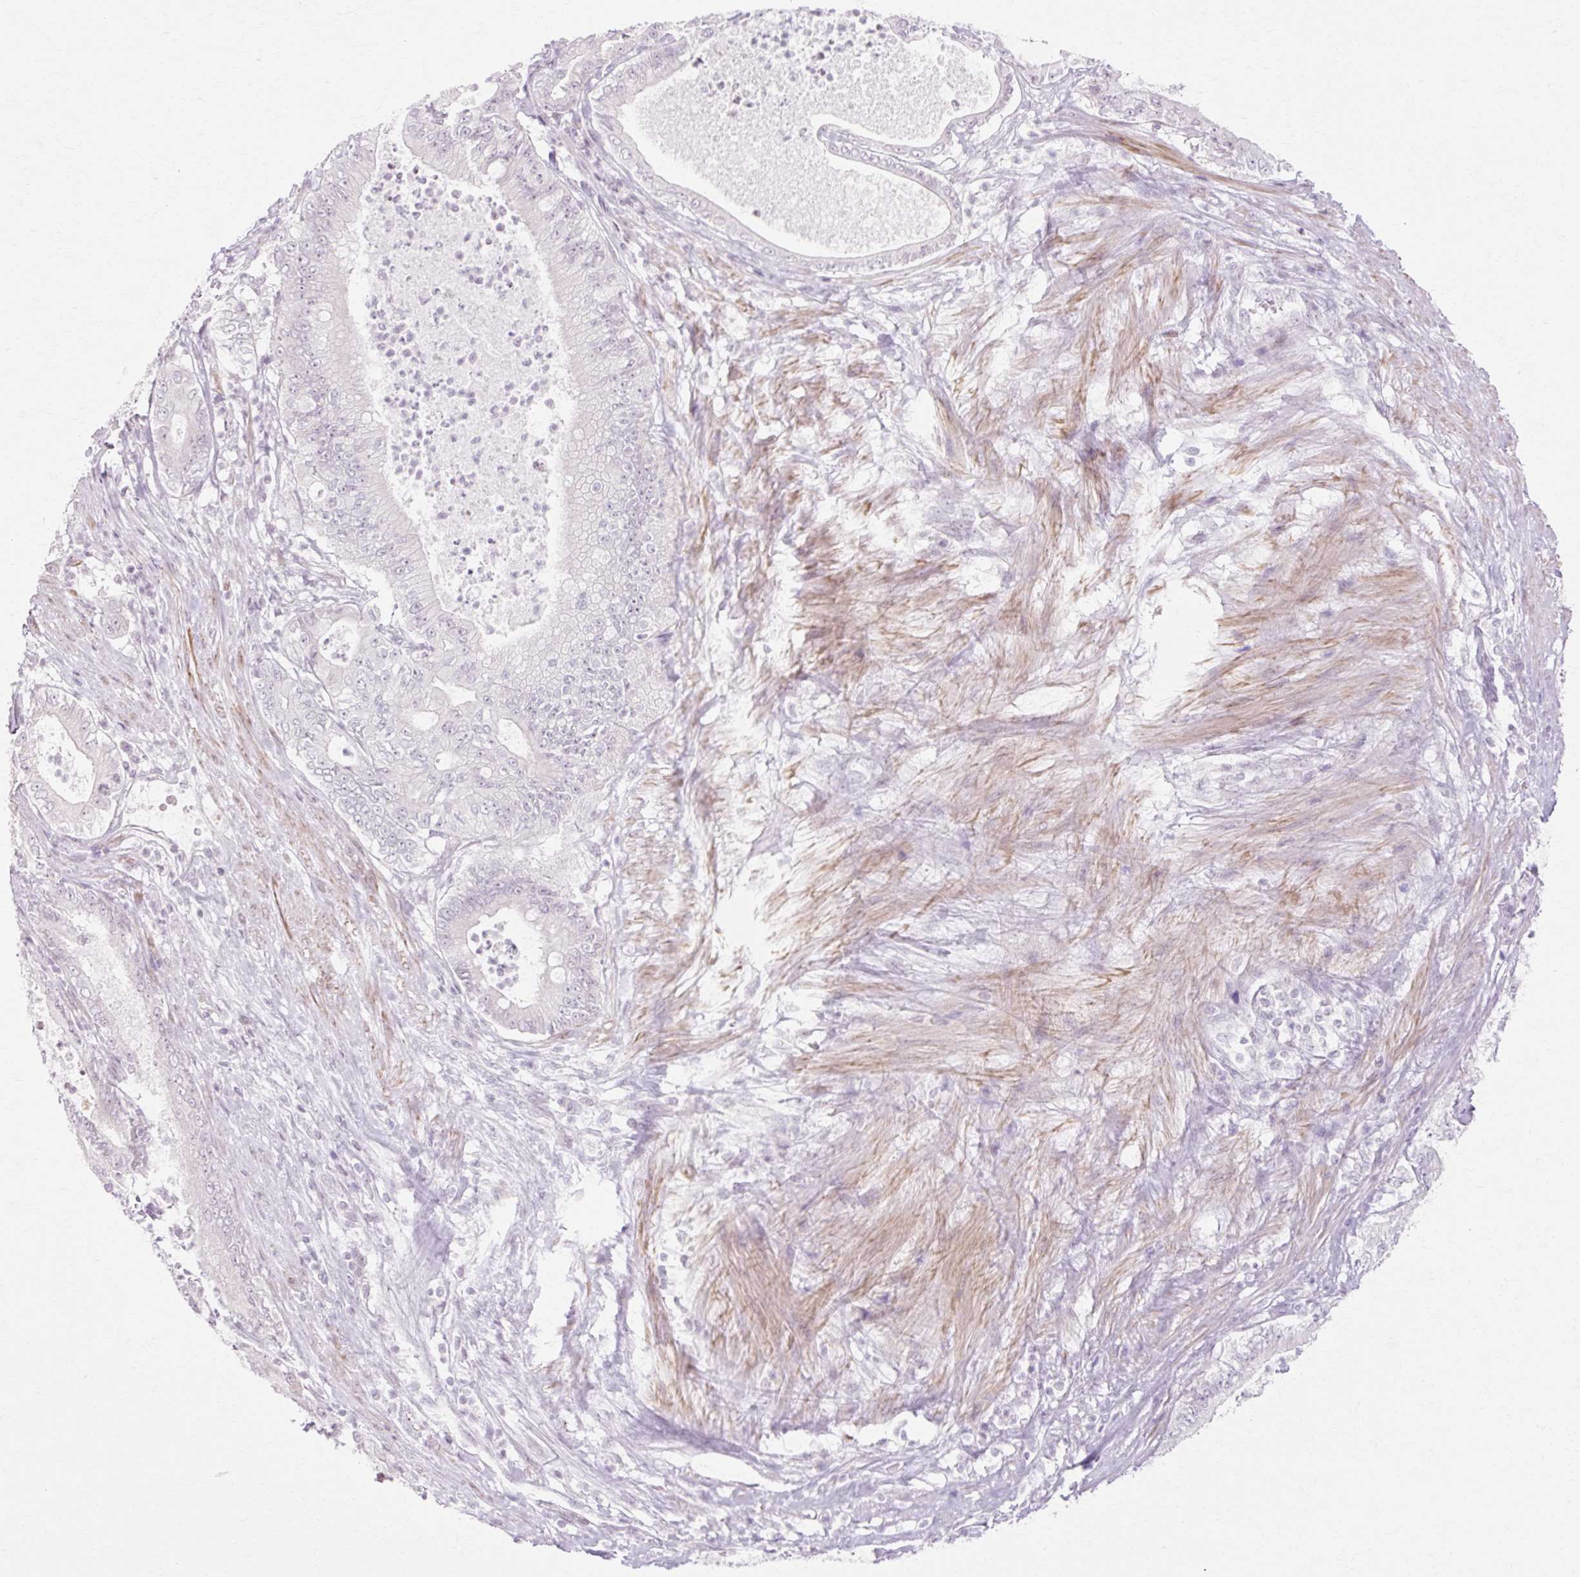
{"staining": {"intensity": "negative", "quantity": "none", "location": "none"}, "tissue": "pancreatic cancer", "cell_type": "Tumor cells", "image_type": "cancer", "snomed": [{"axis": "morphology", "description": "Adenocarcinoma, NOS"}, {"axis": "topography", "description": "Pancreas"}], "caption": "Image shows no protein positivity in tumor cells of pancreatic cancer (adenocarcinoma) tissue.", "gene": "C3orf49", "patient": {"sex": "male", "age": 71}}